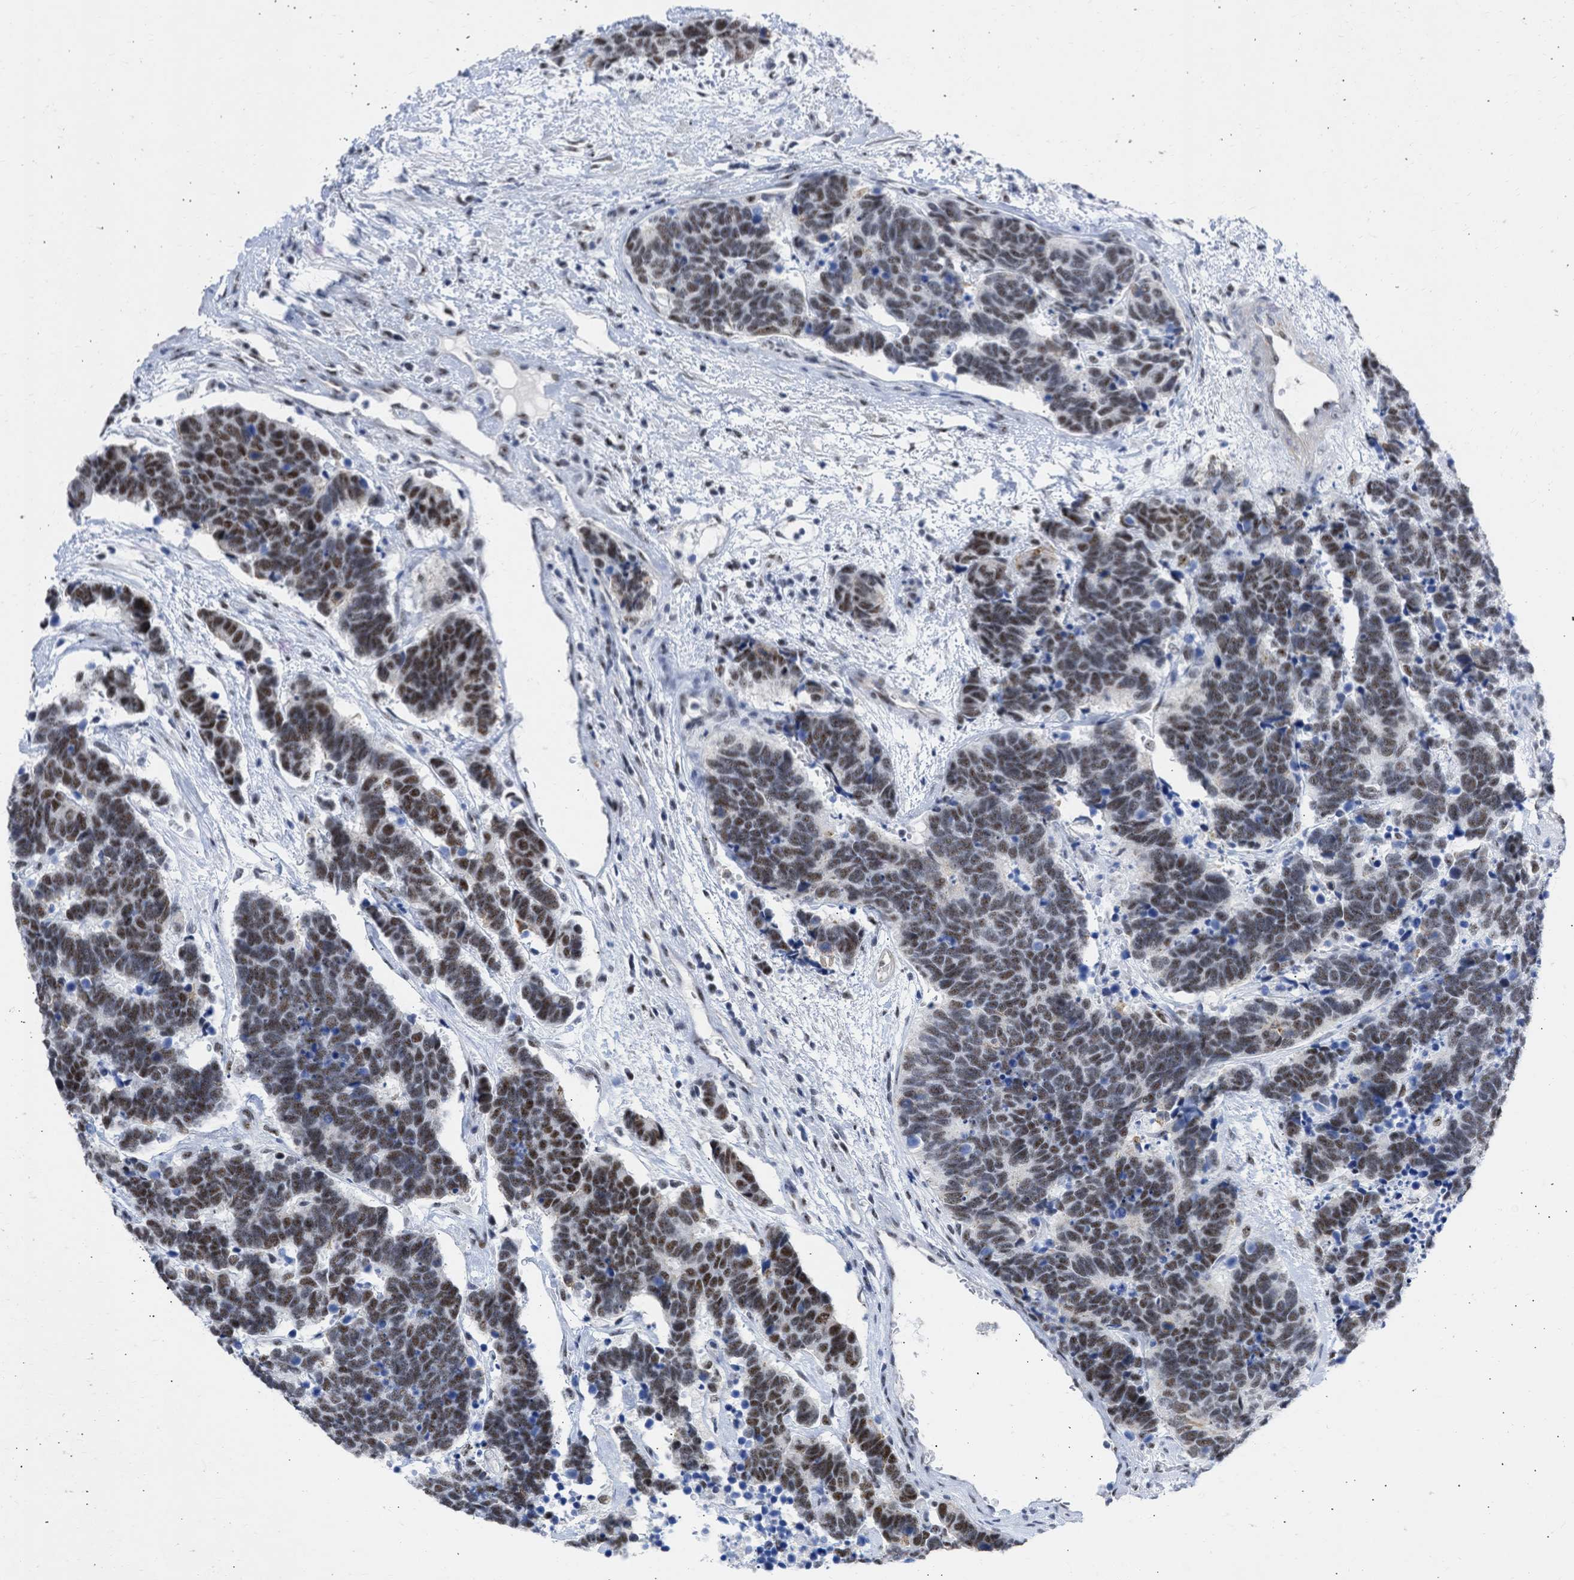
{"staining": {"intensity": "moderate", "quantity": ">75%", "location": "nuclear"}, "tissue": "carcinoid", "cell_type": "Tumor cells", "image_type": "cancer", "snomed": [{"axis": "morphology", "description": "Carcinoma, NOS"}, {"axis": "morphology", "description": "Carcinoid, malignant, NOS"}, {"axis": "topography", "description": "Urinary bladder"}], "caption": "About >75% of tumor cells in malignant carcinoid reveal moderate nuclear protein positivity as visualized by brown immunohistochemical staining.", "gene": "DDX41", "patient": {"sex": "male", "age": 57}}